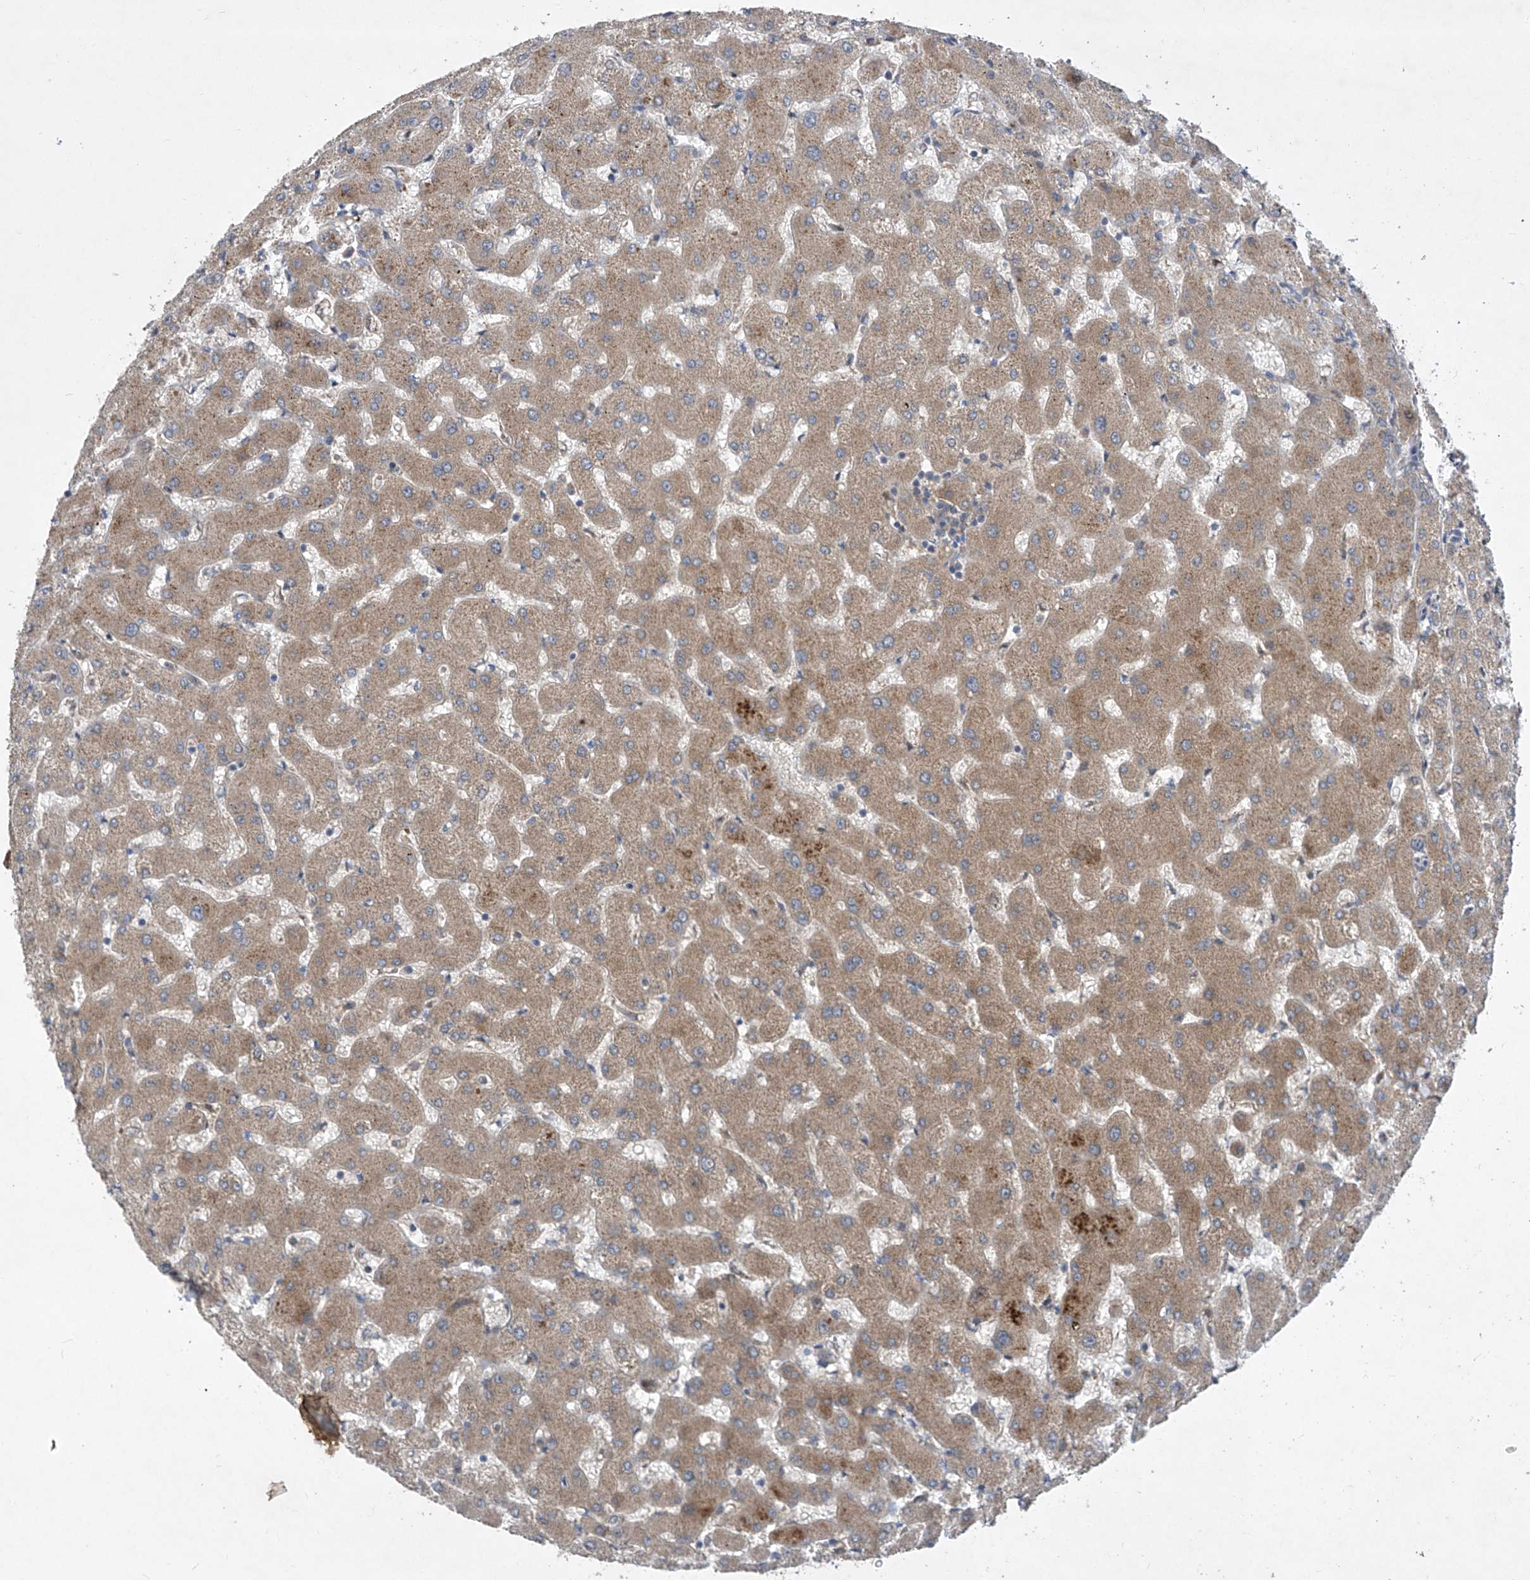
{"staining": {"intensity": "negative", "quantity": "none", "location": "none"}, "tissue": "liver", "cell_type": "Cholangiocytes", "image_type": "normal", "snomed": [{"axis": "morphology", "description": "Normal tissue, NOS"}, {"axis": "topography", "description": "Liver"}], "caption": "The IHC photomicrograph has no significant positivity in cholangiocytes of liver.", "gene": "COQ3", "patient": {"sex": "female", "age": 63}}